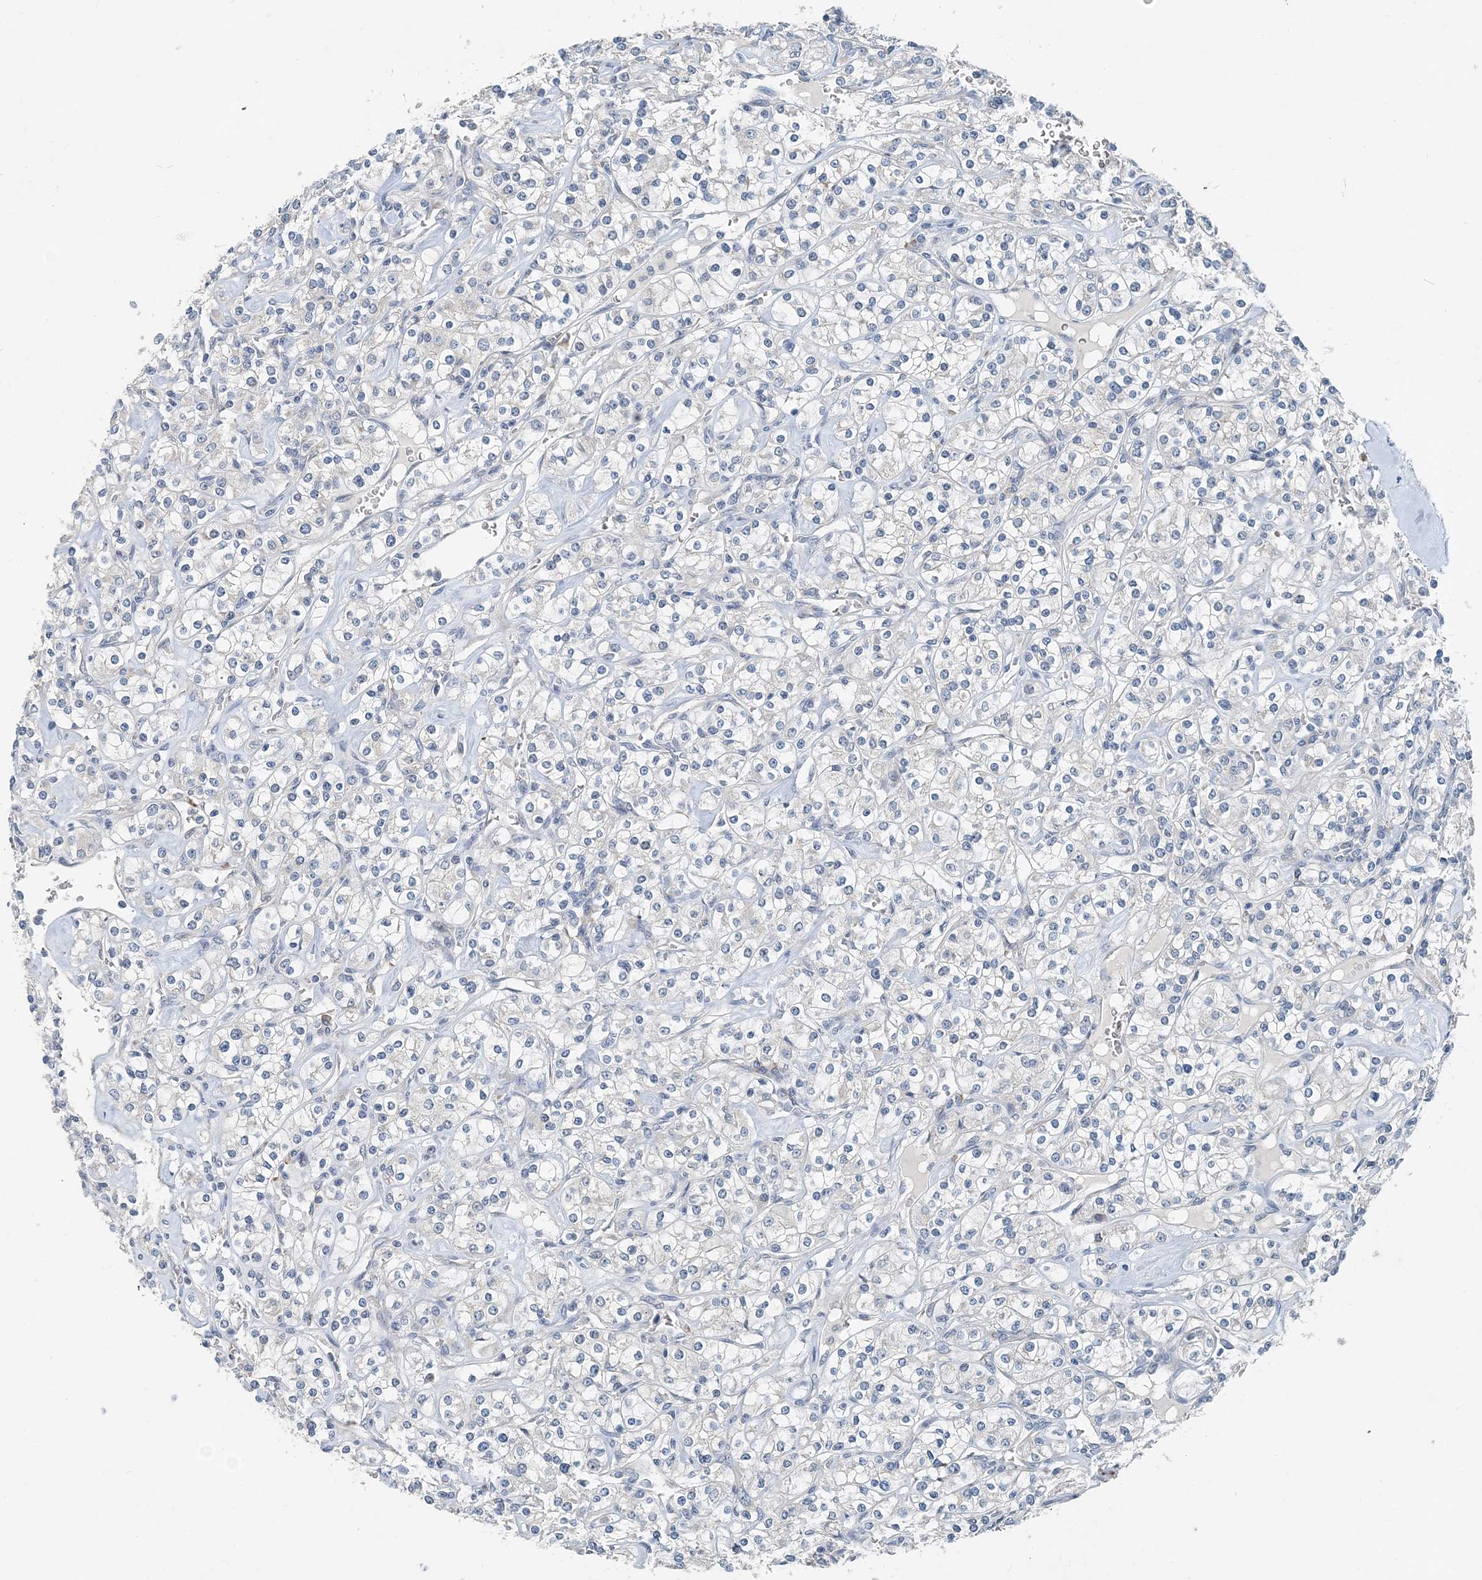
{"staining": {"intensity": "negative", "quantity": "none", "location": "none"}, "tissue": "renal cancer", "cell_type": "Tumor cells", "image_type": "cancer", "snomed": [{"axis": "morphology", "description": "Adenocarcinoma, NOS"}, {"axis": "topography", "description": "Kidney"}], "caption": "A photomicrograph of human adenocarcinoma (renal) is negative for staining in tumor cells.", "gene": "EEF1A2", "patient": {"sex": "male", "age": 77}}